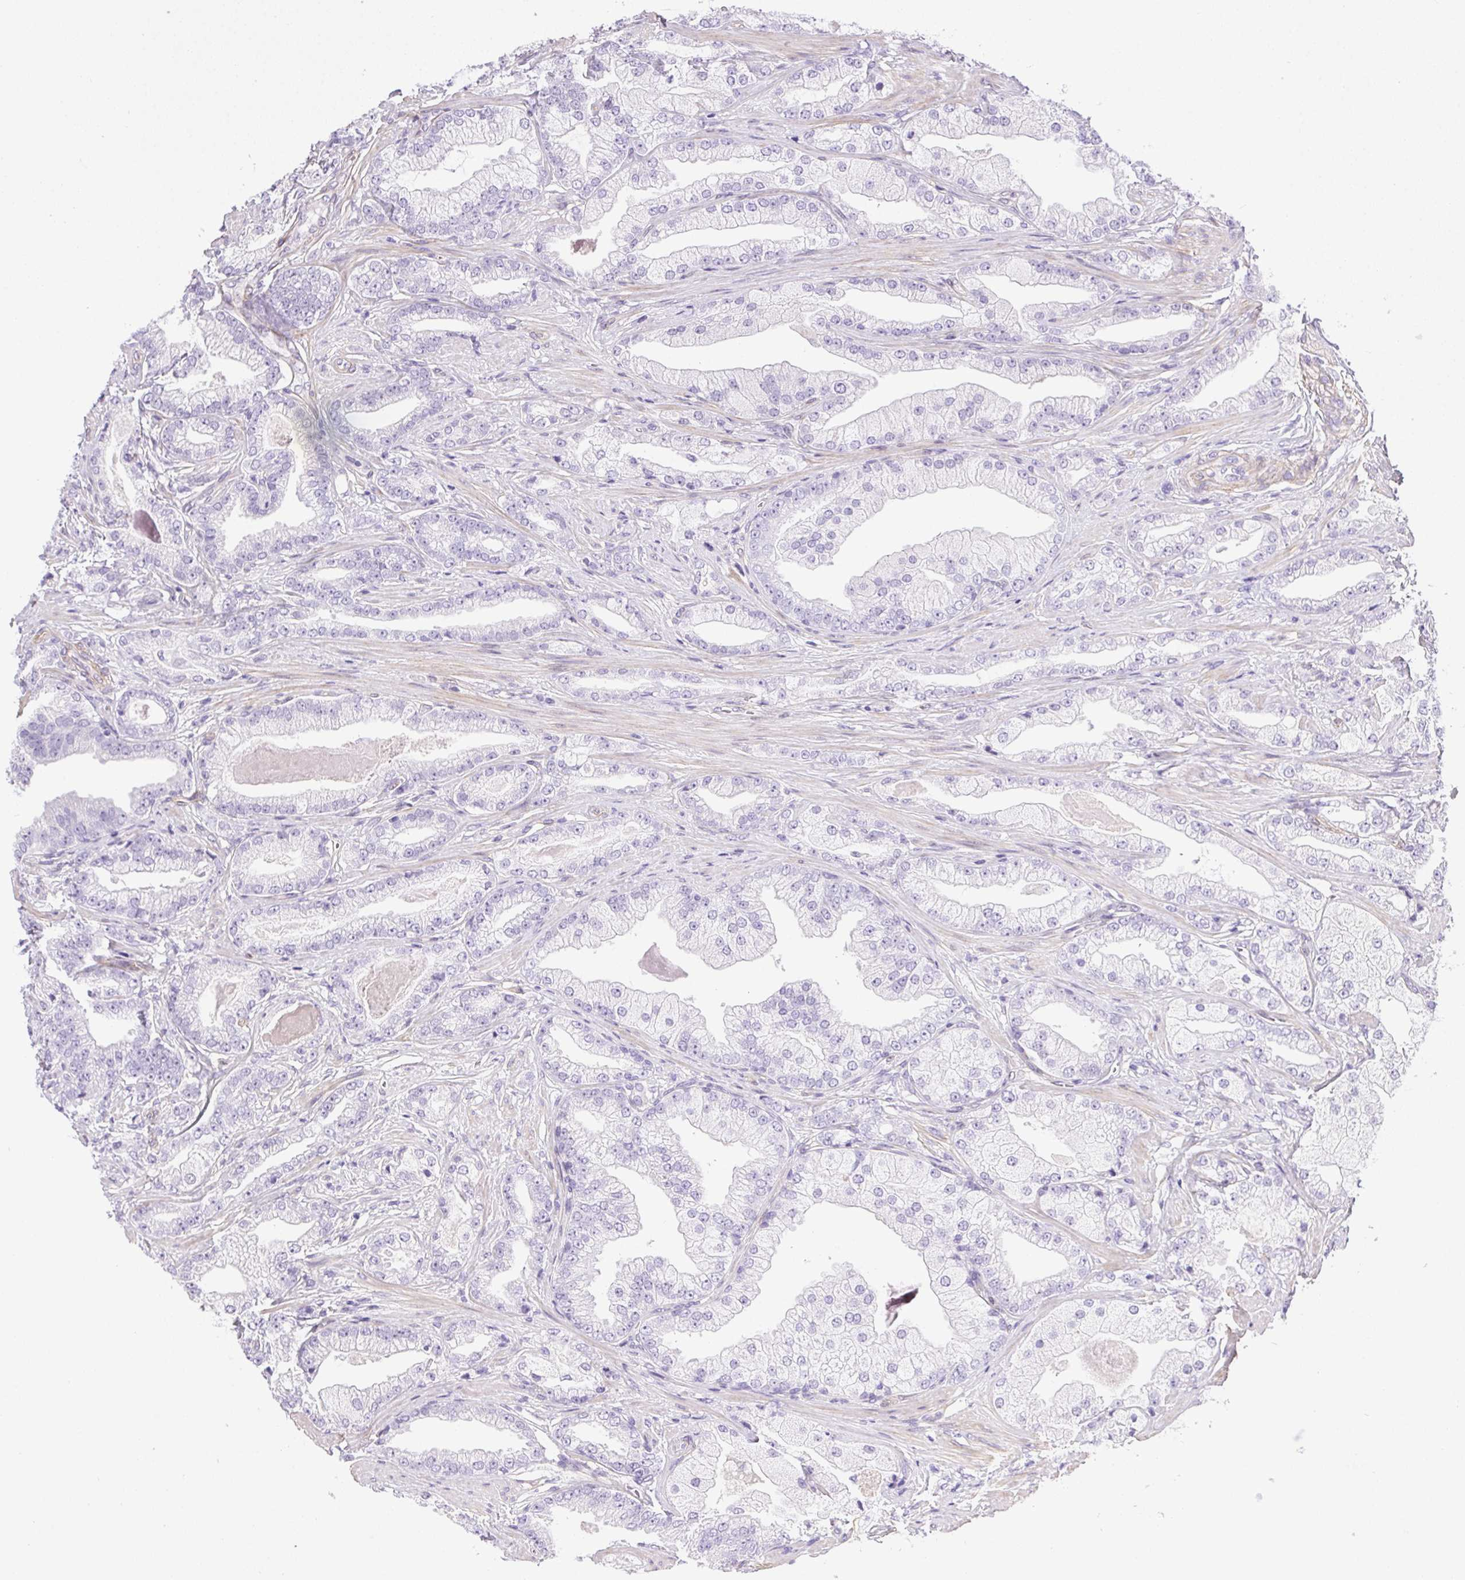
{"staining": {"intensity": "negative", "quantity": "none", "location": "none"}, "tissue": "prostate cancer", "cell_type": "Tumor cells", "image_type": "cancer", "snomed": [{"axis": "morphology", "description": "Adenocarcinoma, Low grade"}, {"axis": "topography", "description": "Prostate"}], "caption": "IHC of human prostate cancer (low-grade adenocarcinoma) exhibits no expression in tumor cells.", "gene": "SHCBP1L", "patient": {"sex": "male", "age": 61}}